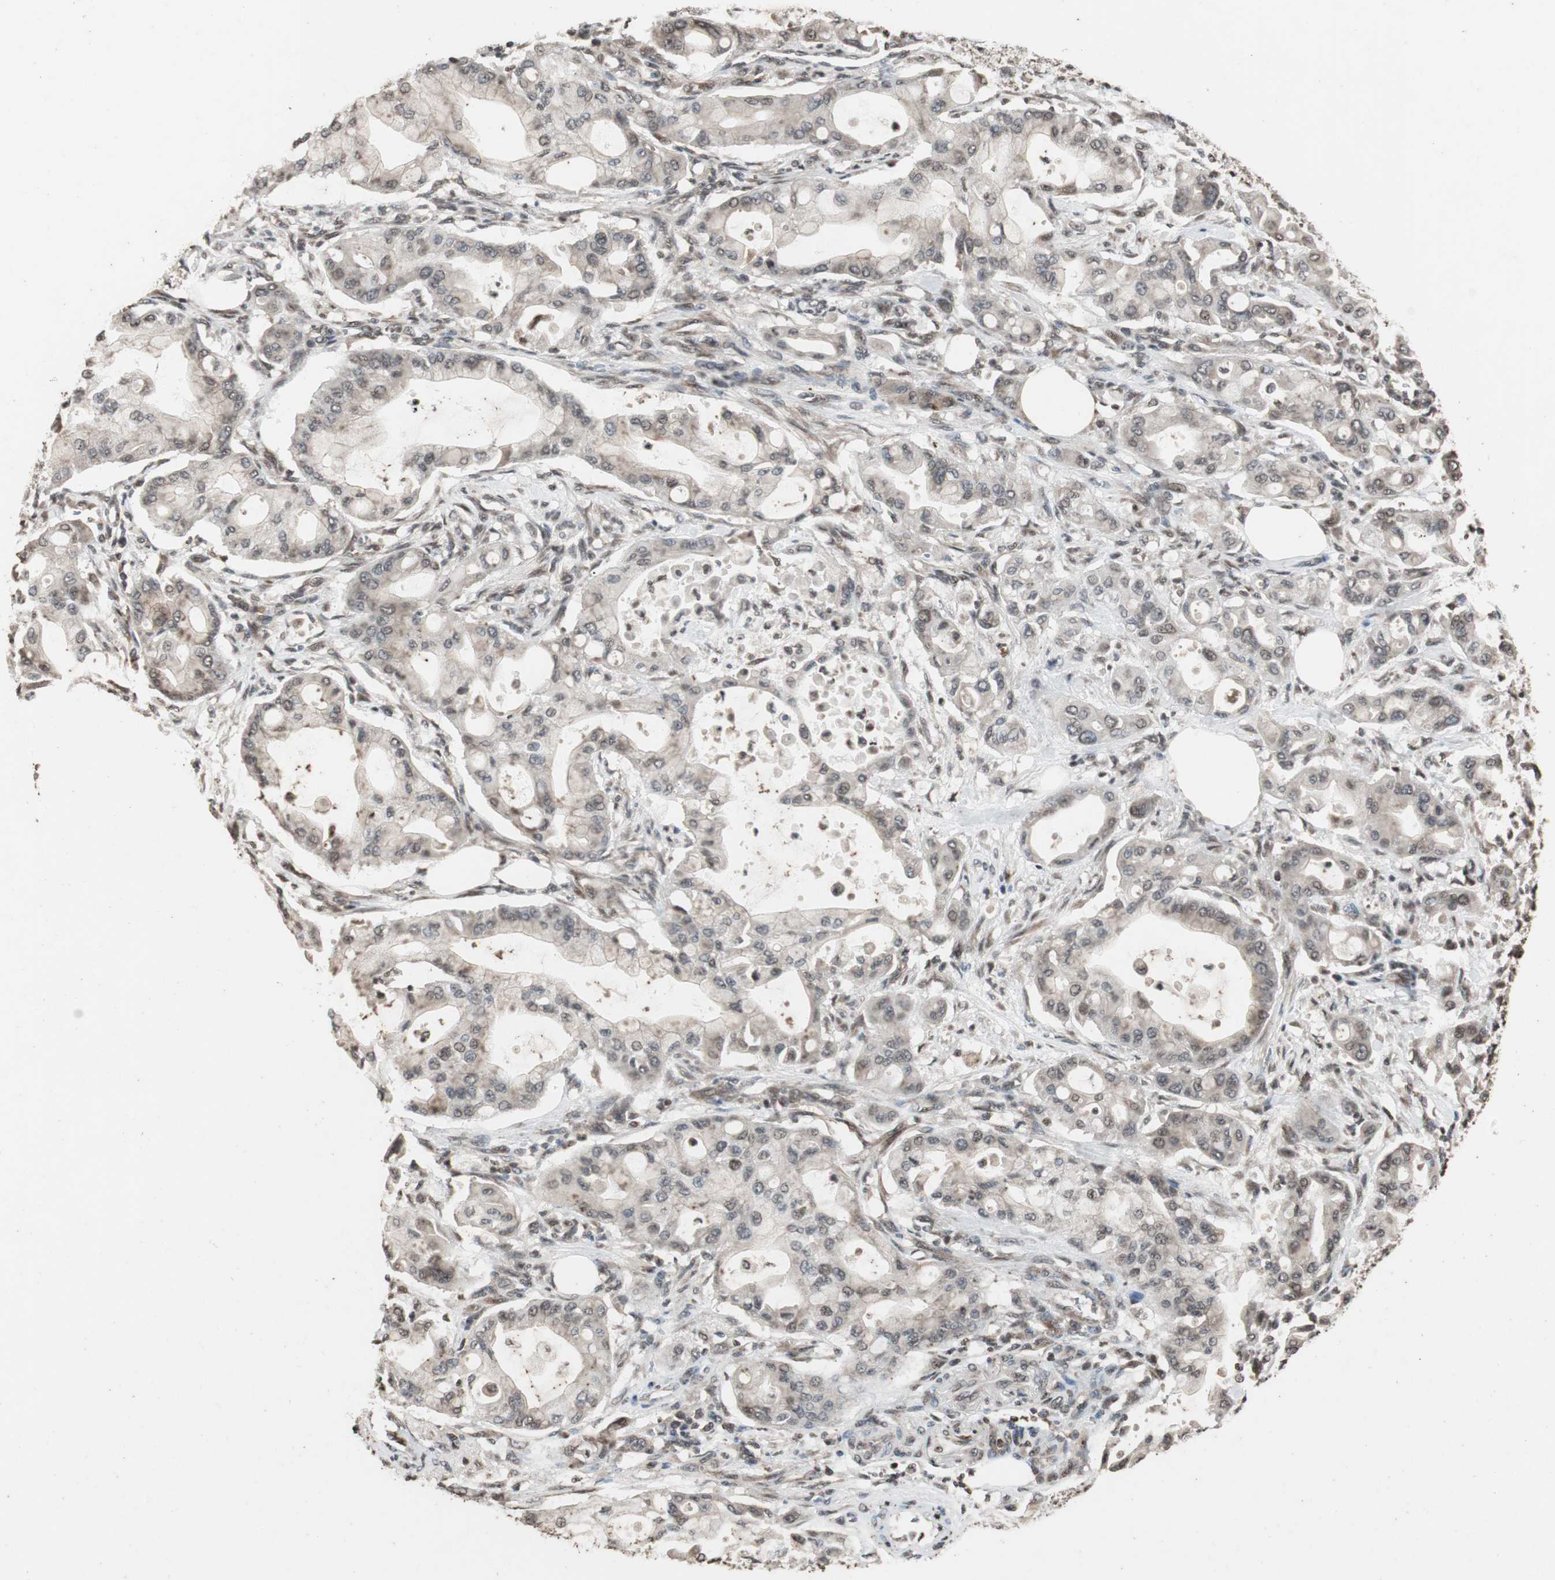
{"staining": {"intensity": "weak", "quantity": "25%-75%", "location": "cytoplasmic/membranous,nuclear"}, "tissue": "pancreatic cancer", "cell_type": "Tumor cells", "image_type": "cancer", "snomed": [{"axis": "morphology", "description": "Adenocarcinoma, NOS"}, {"axis": "morphology", "description": "Adenocarcinoma, metastatic, NOS"}, {"axis": "topography", "description": "Lymph node"}, {"axis": "topography", "description": "Pancreas"}, {"axis": "topography", "description": "Duodenum"}], "caption": "IHC (DAB) staining of human adenocarcinoma (pancreatic) displays weak cytoplasmic/membranous and nuclear protein positivity in approximately 25%-75% of tumor cells.", "gene": "ZFC3H1", "patient": {"sex": "female", "age": 64}}